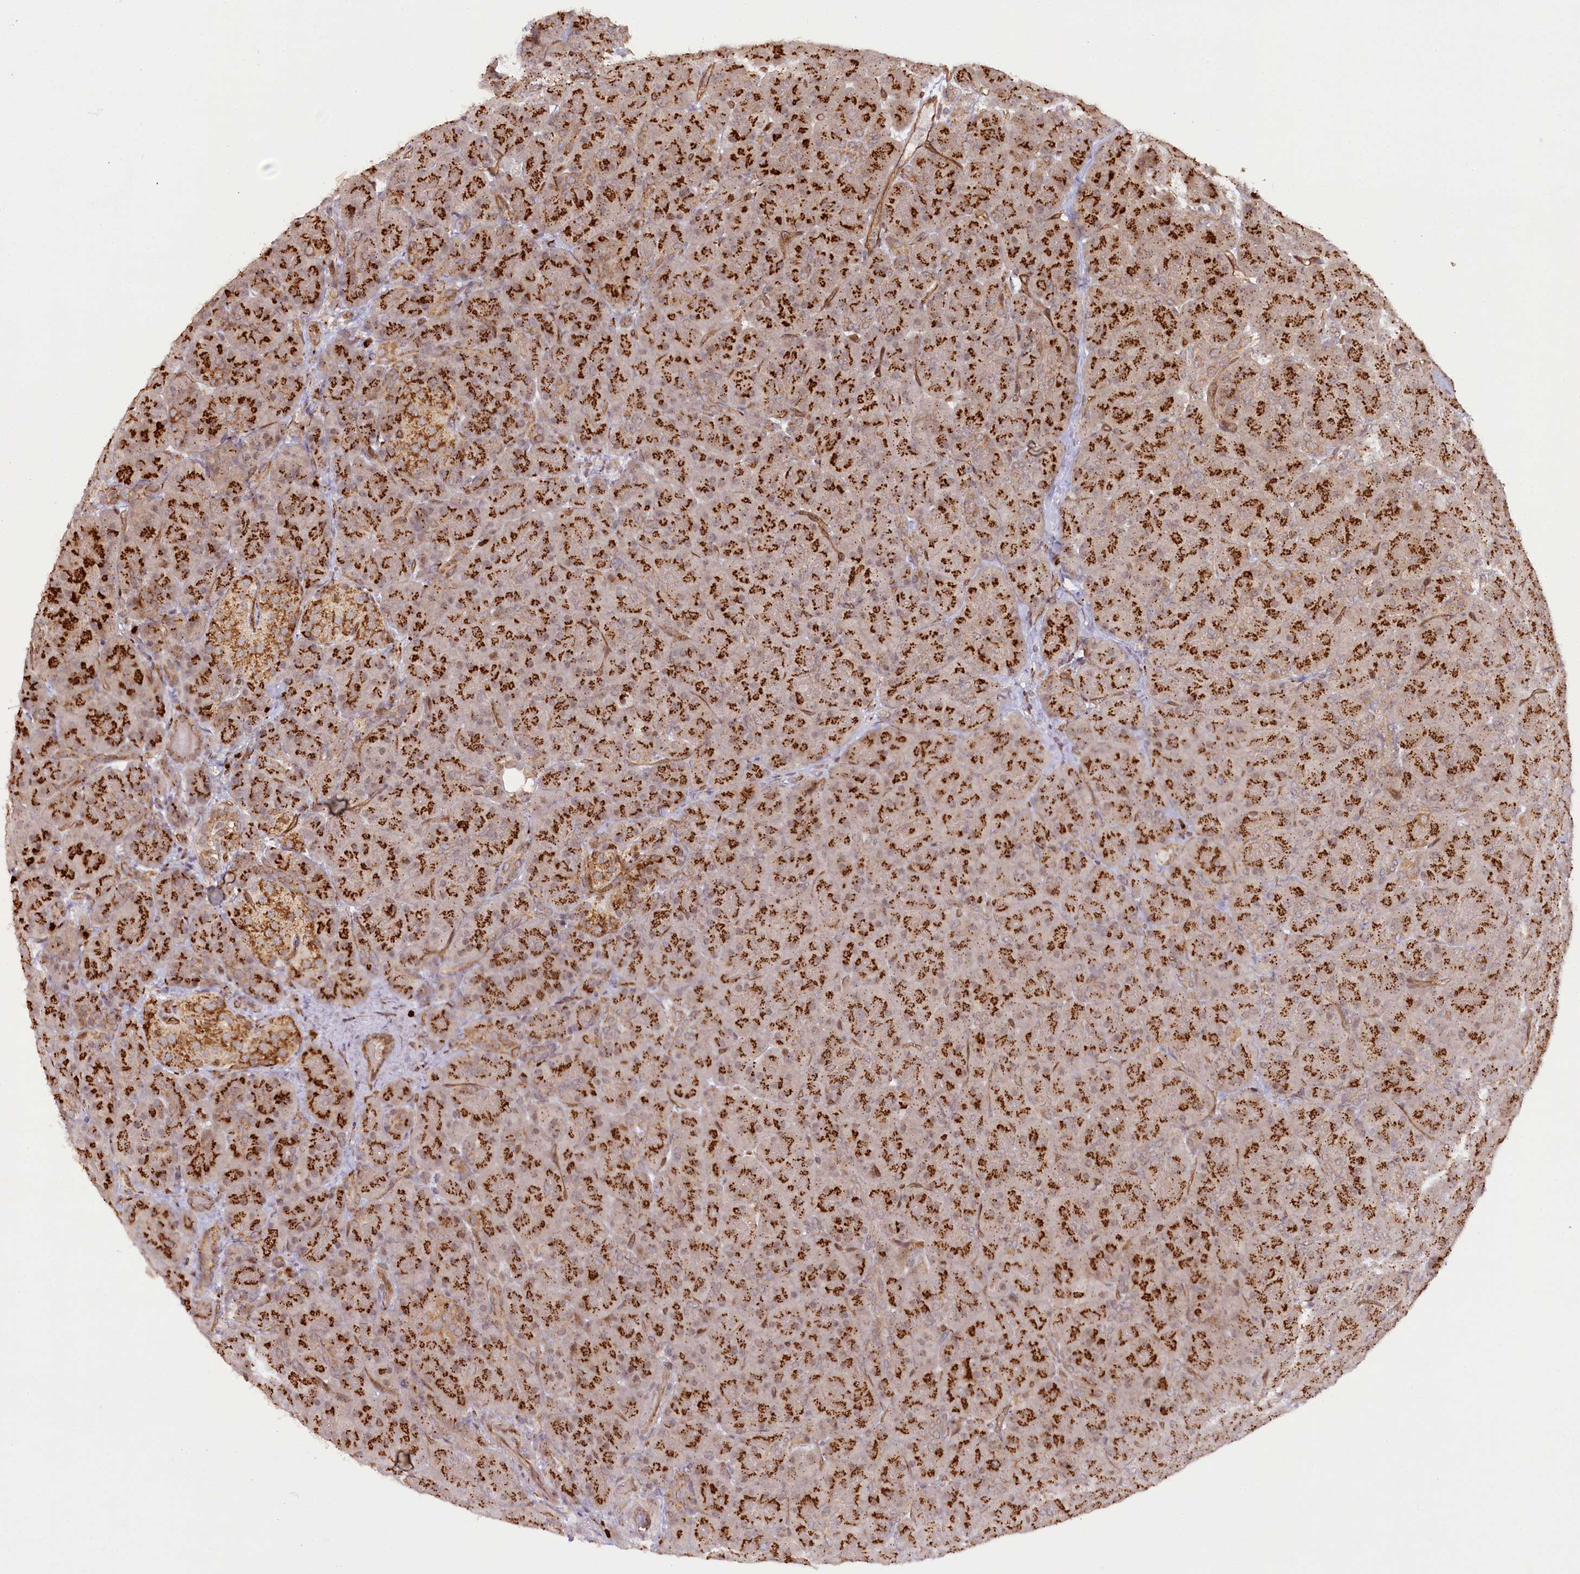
{"staining": {"intensity": "strong", "quantity": ">75%", "location": "cytoplasmic/membranous"}, "tissue": "pancreas", "cell_type": "Exocrine glandular cells", "image_type": "normal", "snomed": [{"axis": "morphology", "description": "Normal tissue, NOS"}, {"axis": "topography", "description": "Pancreas"}], "caption": "Immunohistochemistry (IHC) histopathology image of benign pancreas: human pancreas stained using IHC shows high levels of strong protein expression localized specifically in the cytoplasmic/membranous of exocrine glandular cells, appearing as a cytoplasmic/membranous brown color.", "gene": "COPG1", "patient": {"sex": "male", "age": 66}}